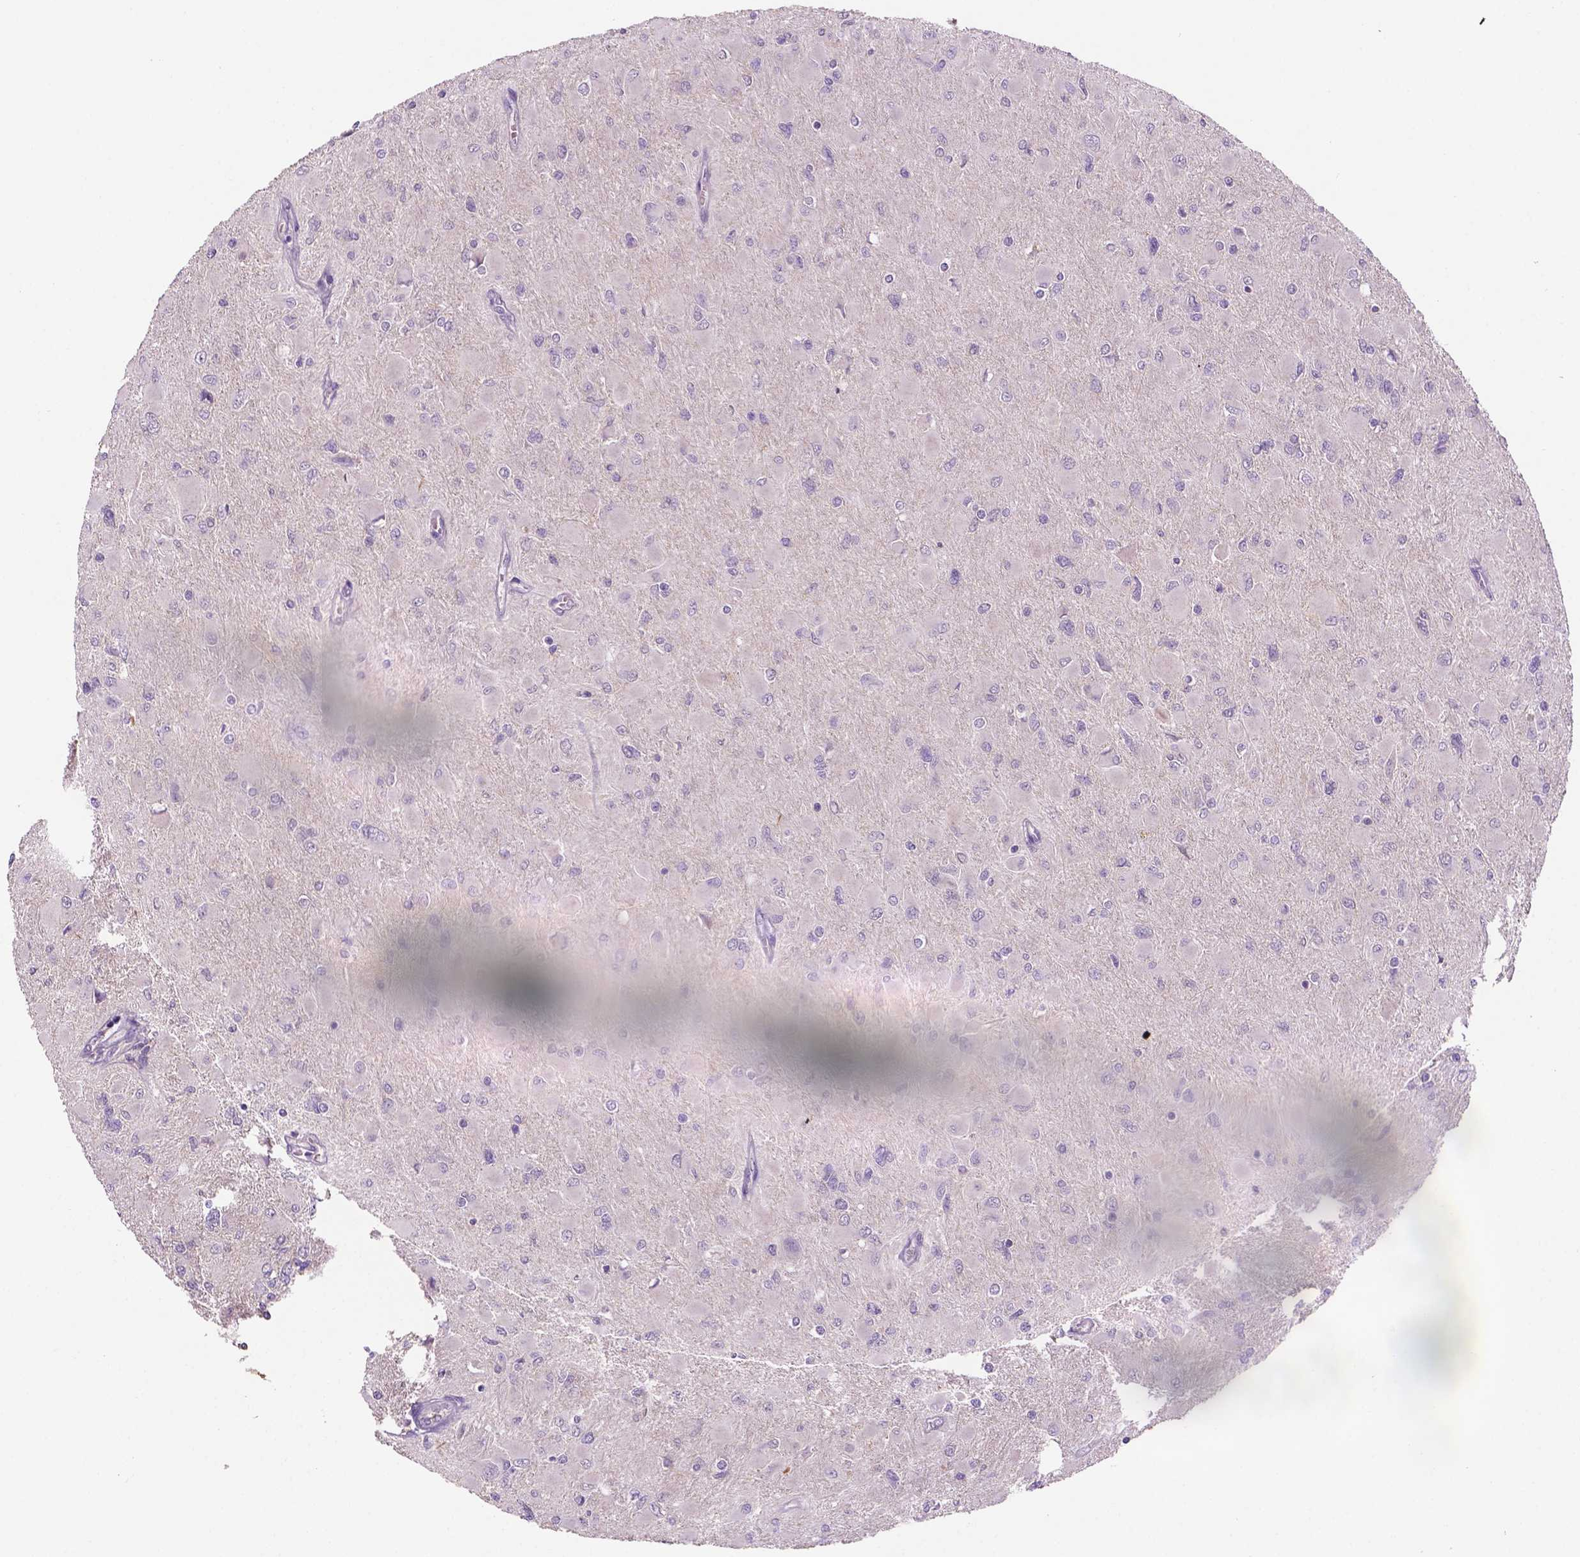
{"staining": {"intensity": "negative", "quantity": "none", "location": "none"}, "tissue": "glioma", "cell_type": "Tumor cells", "image_type": "cancer", "snomed": [{"axis": "morphology", "description": "Glioma, malignant, High grade"}, {"axis": "topography", "description": "Cerebral cortex"}], "caption": "High-grade glioma (malignant) was stained to show a protein in brown. There is no significant expression in tumor cells.", "gene": "FBLN1", "patient": {"sex": "female", "age": 36}}